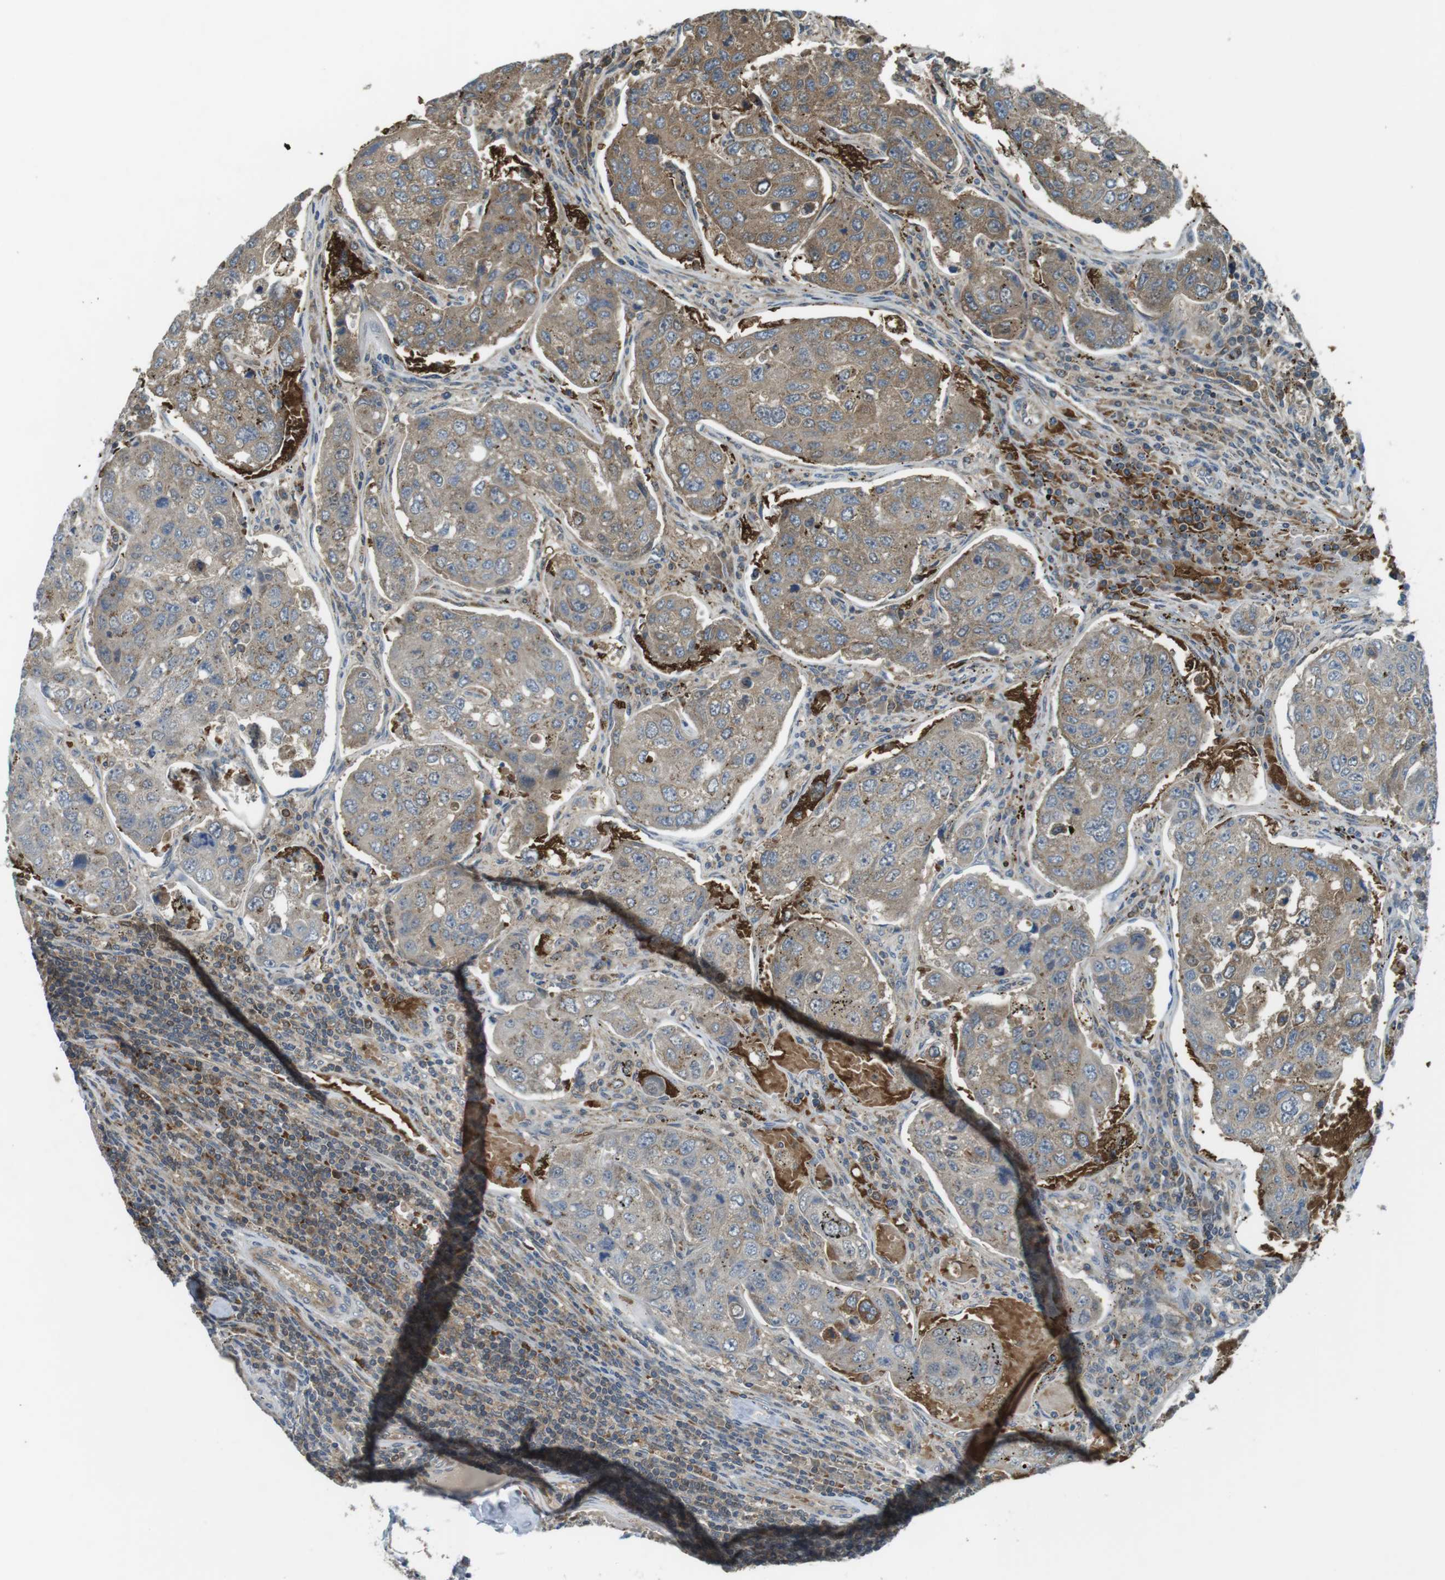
{"staining": {"intensity": "moderate", "quantity": "25%-75%", "location": "cytoplasmic/membranous"}, "tissue": "urothelial cancer", "cell_type": "Tumor cells", "image_type": "cancer", "snomed": [{"axis": "morphology", "description": "Urothelial carcinoma, High grade"}, {"axis": "topography", "description": "Lymph node"}, {"axis": "topography", "description": "Urinary bladder"}], "caption": "Immunohistochemical staining of high-grade urothelial carcinoma shows moderate cytoplasmic/membranous protein positivity in approximately 25%-75% of tumor cells. (IHC, brightfield microscopy, high magnification).", "gene": "LRRC3B", "patient": {"sex": "male", "age": 51}}